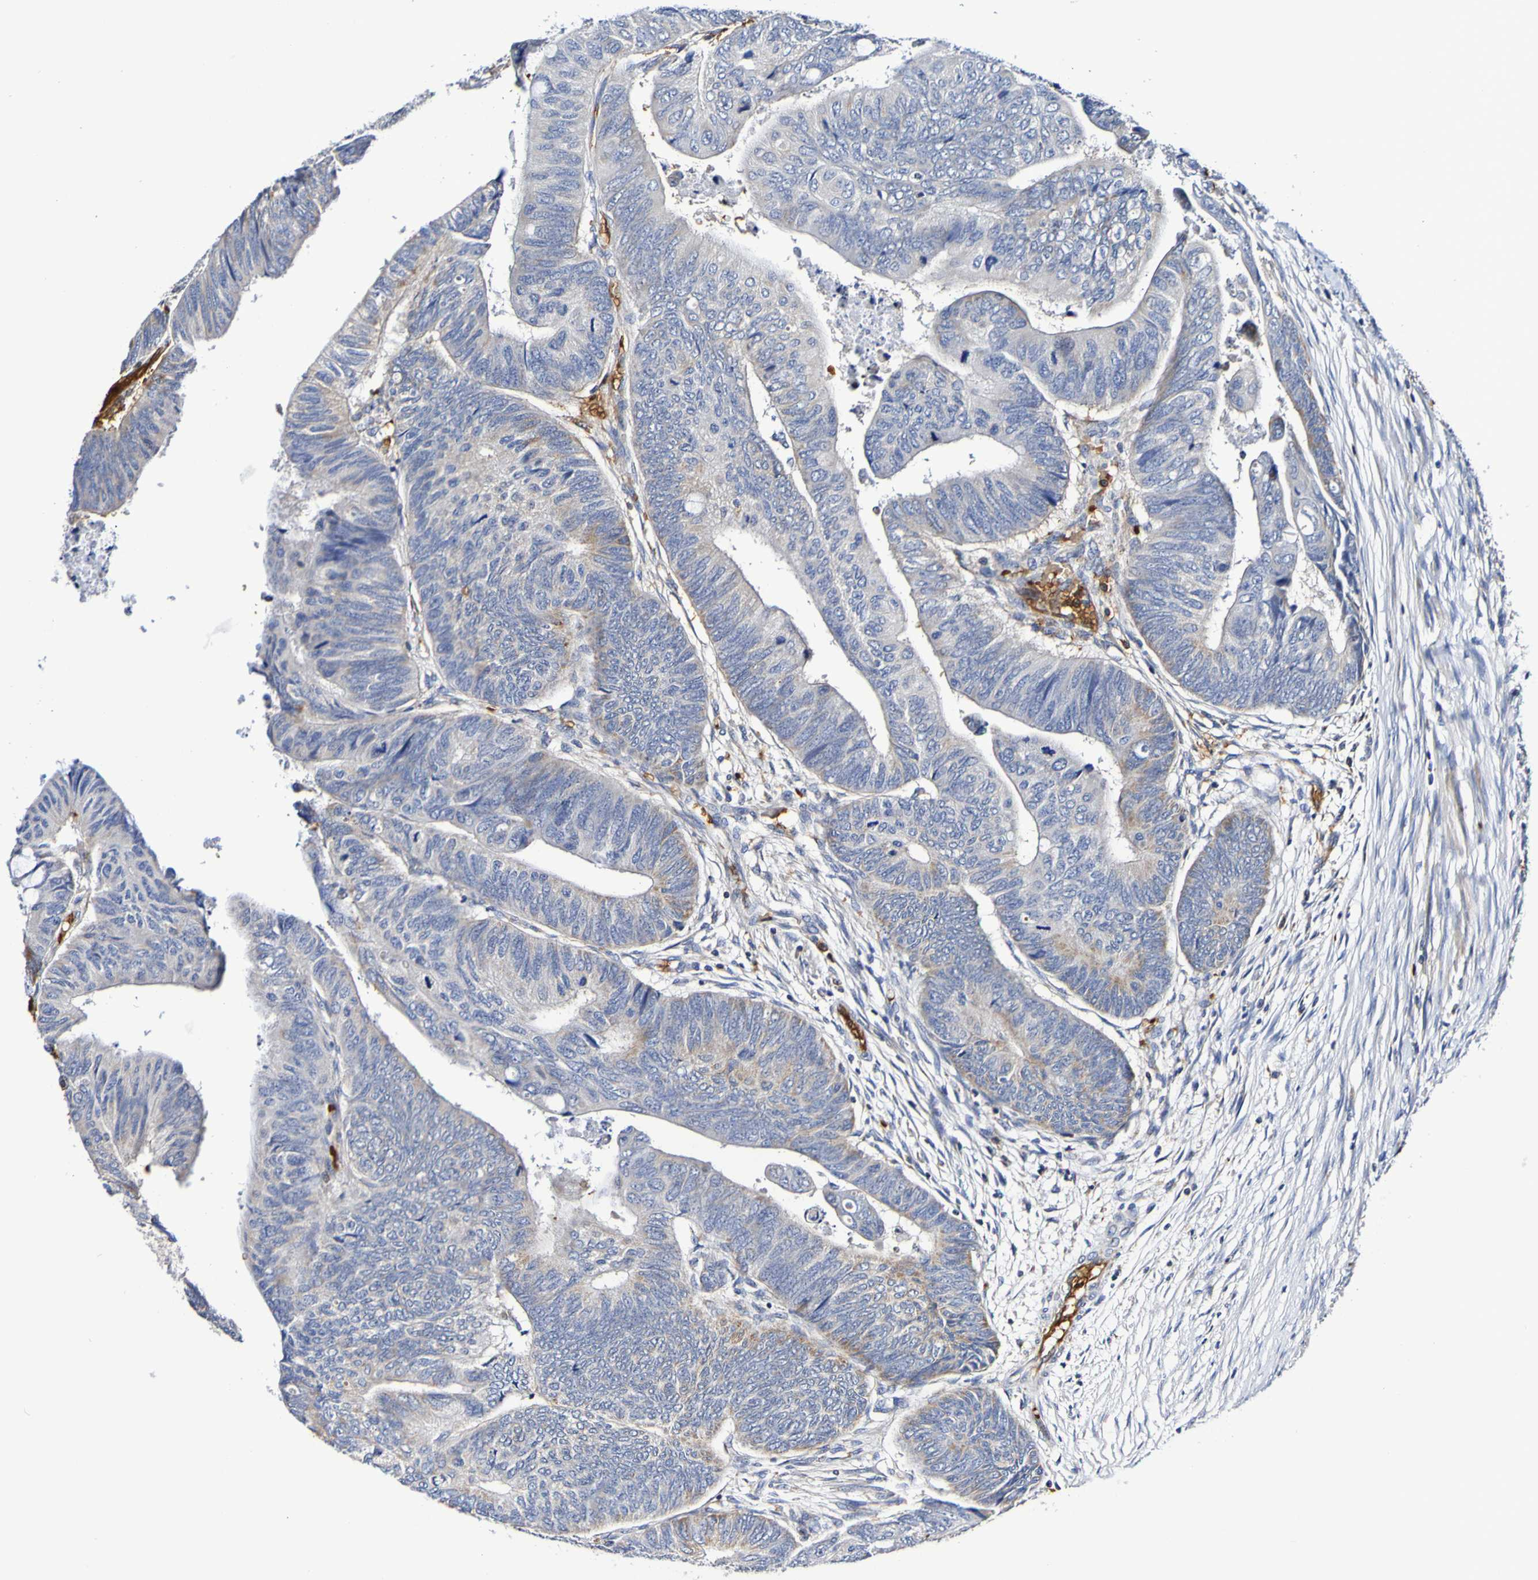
{"staining": {"intensity": "weak", "quantity": "<25%", "location": "cytoplasmic/membranous"}, "tissue": "colorectal cancer", "cell_type": "Tumor cells", "image_type": "cancer", "snomed": [{"axis": "morphology", "description": "Normal tissue, NOS"}, {"axis": "morphology", "description": "Adenocarcinoma, NOS"}, {"axis": "topography", "description": "Rectum"}, {"axis": "topography", "description": "Peripheral nerve tissue"}], "caption": "A photomicrograph of colorectal cancer (adenocarcinoma) stained for a protein demonstrates no brown staining in tumor cells.", "gene": "WNT4", "patient": {"sex": "male", "age": 92}}